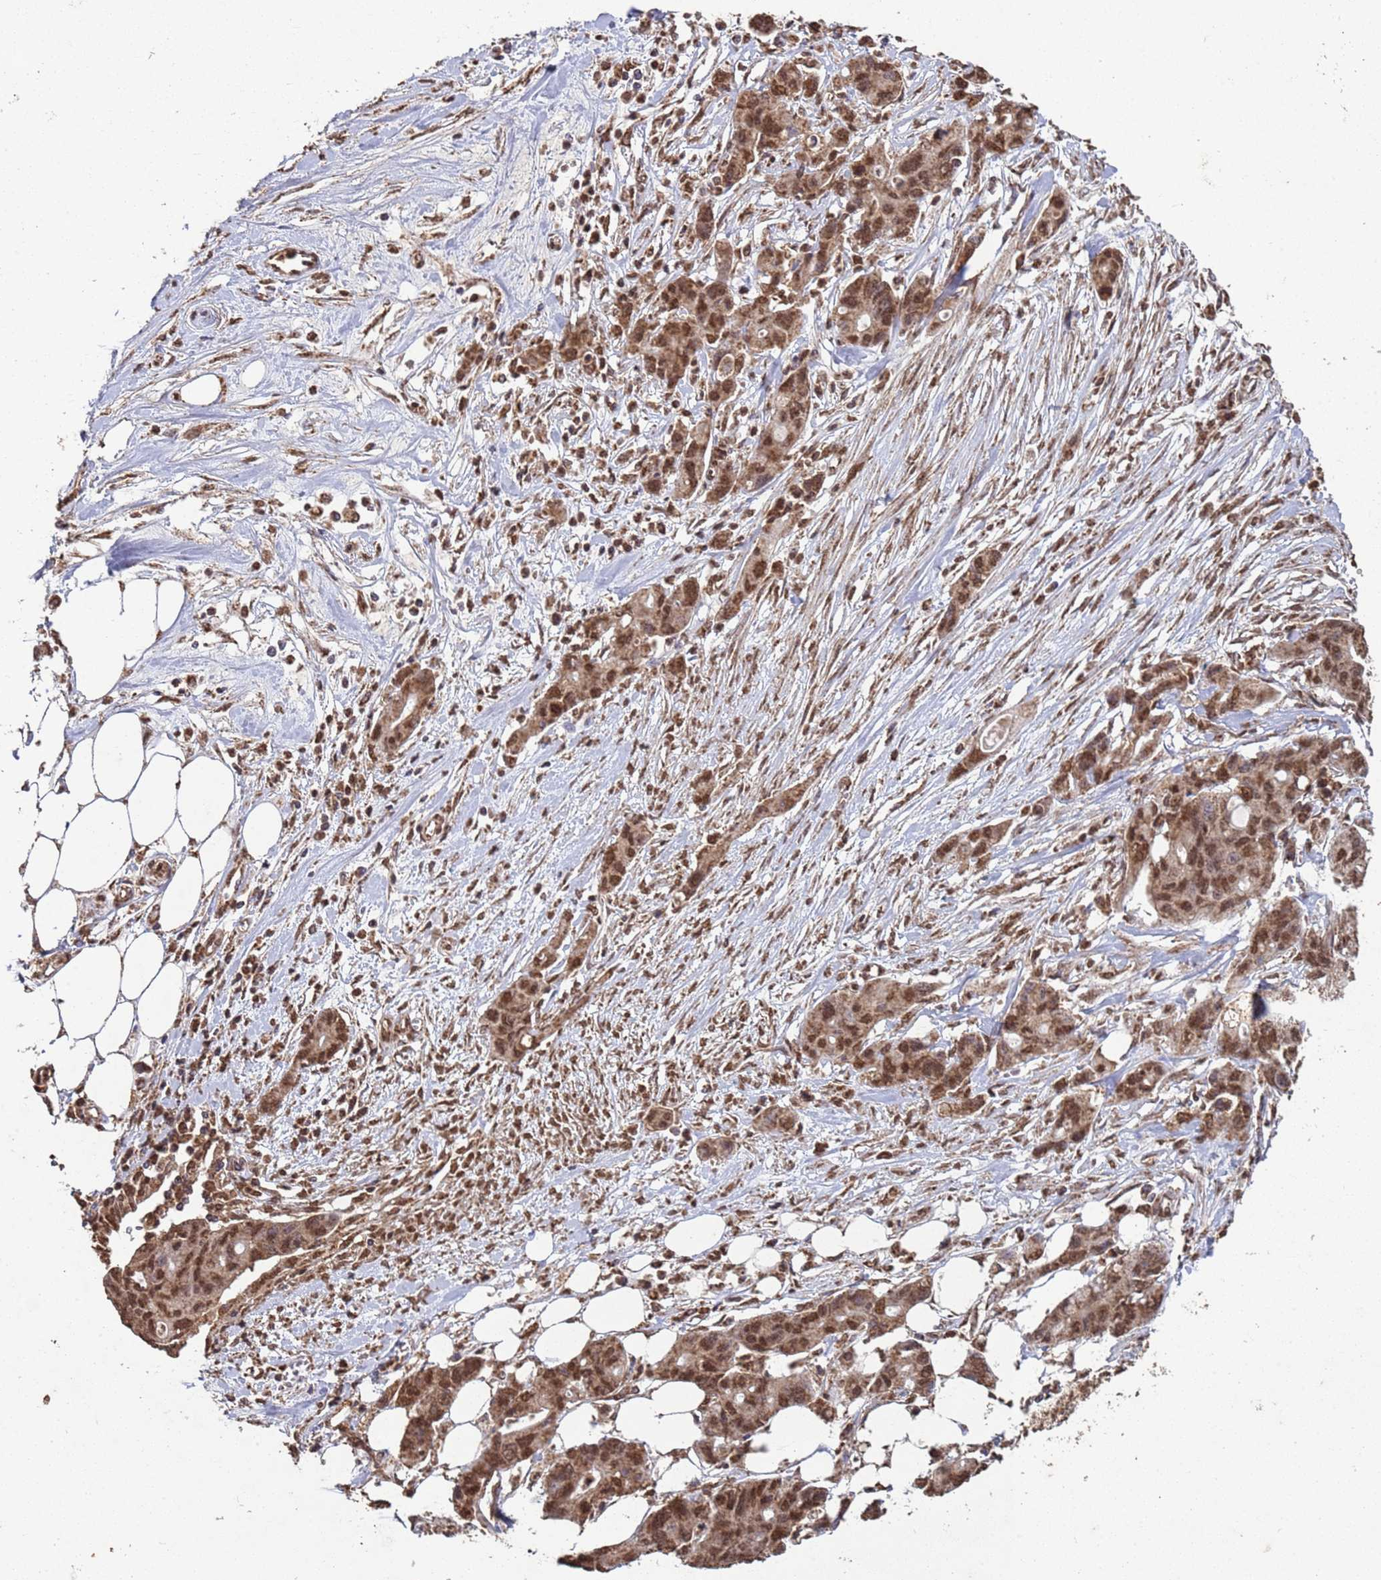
{"staining": {"intensity": "moderate", "quantity": ">75%", "location": "nuclear"}, "tissue": "ovarian cancer", "cell_type": "Tumor cells", "image_type": "cancer", "snomed": [{"axis": "morphology", "description": "Cystadenocarcinoma, mucinous, NOS"}, {"axis": "topography", "description": "Ovary"}], "caption": "Immunohistochemical staining of ovarian cancer (mucinous cystadenocarcinoma) demonstrates medium levels of moderate nuclear positivity in approximately >75% of tumor cells. The protein is shown in brown color, while the nuclei are stained blue.", "gene": "HDAC10", "patient": {"sex": "female", "age": 70}}